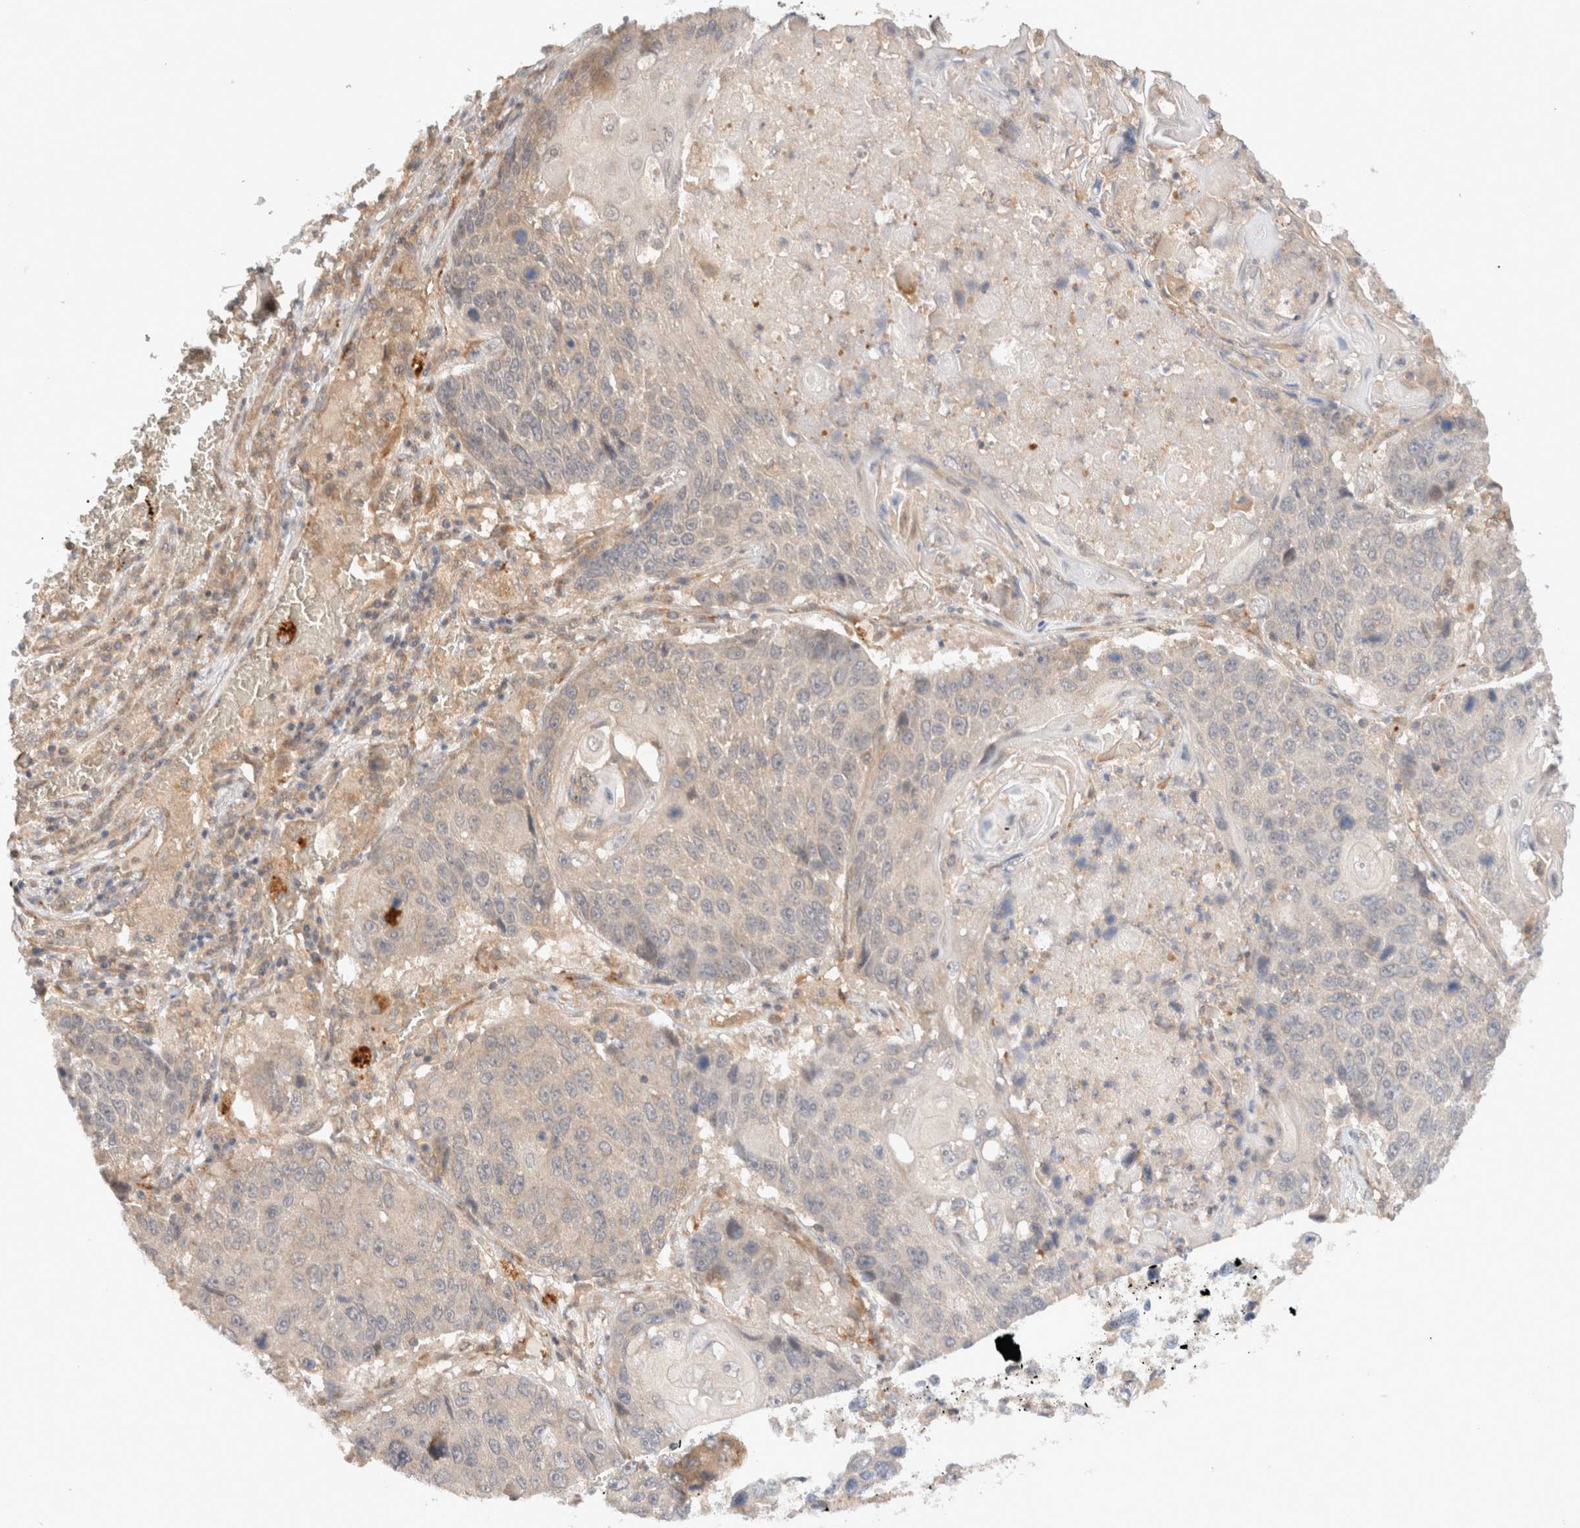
{"staining": {"intensity": "weak", "quantity": "<25%", "location": "cytoplasmic/membranous"}, "tissue": "lung cancer", "cell_type": "Tumor cells", "image_type": "cancer", "snomed": [{"axis": "morphology", "description": "Adenocarcinoma, NOS"}, {"axis": "topography", "description": "Lung"}], "caption": "Immunohistochemistry (IHC) of lung cancer (adenocarcinoma) demonstrates no positivity in tumor cells.", "gene": "KLHL20", "patient": {"sex": "male", "age": 64}}